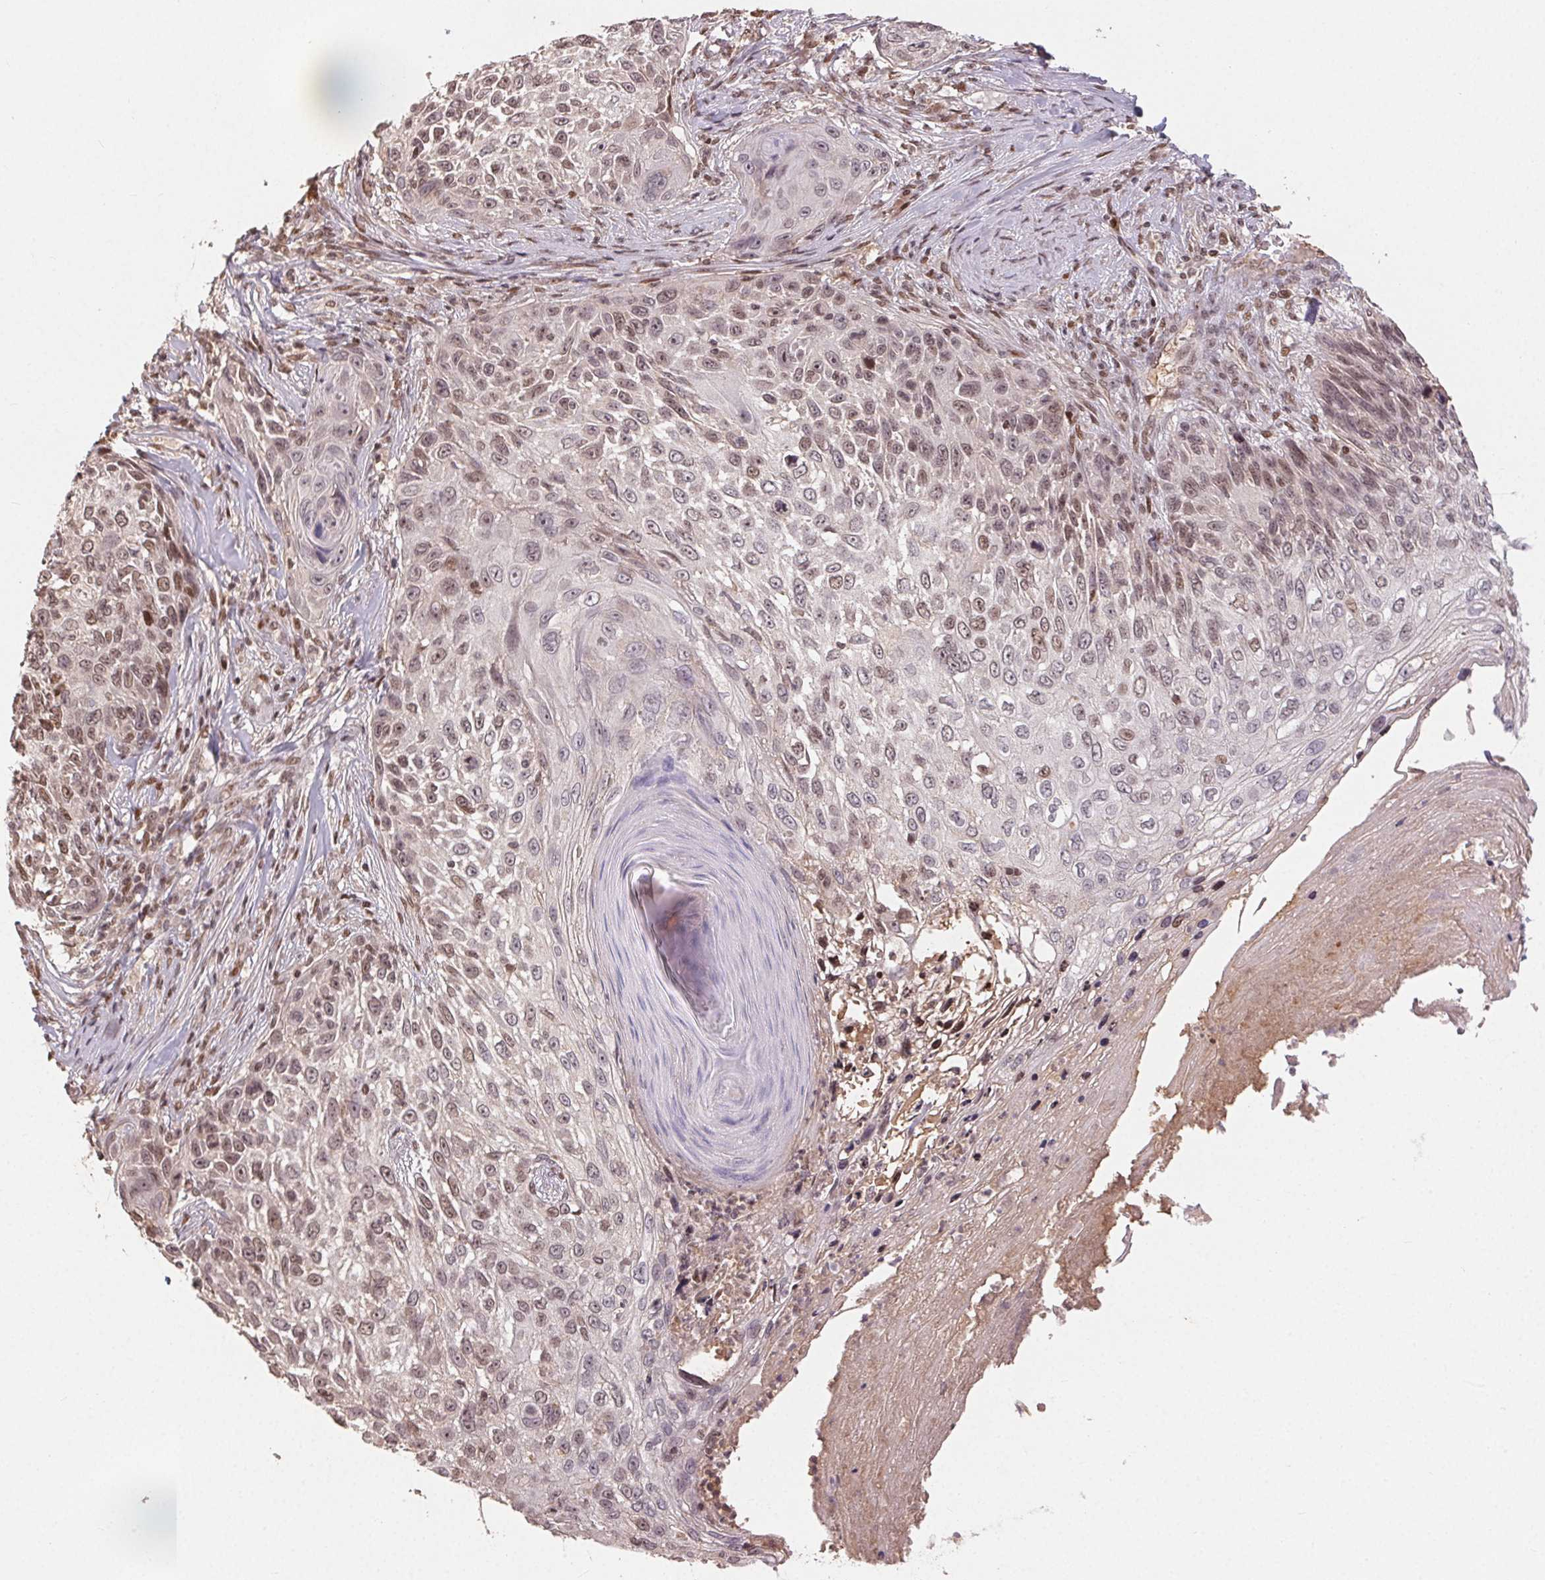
{"staining": {"intensity": "moderate", "quantity": ">75%", "location": "nuclear"}, "tissue": "skin cancer", "cell_type": "Tumor cells", "image_type": "cancer", "snomed": [{"axis": "morphology", "description": "Squamous cell carcinoma, NOS"}, {"axis": "topography", "description": "Skin"}], "caption": "A brown stain shows moderate nuclear staining of a protein in human skin squamous cell carcinoma tumor cells.", "gene": "MAPKAPK2", "patient": {"sex": "male", "age": 92}}